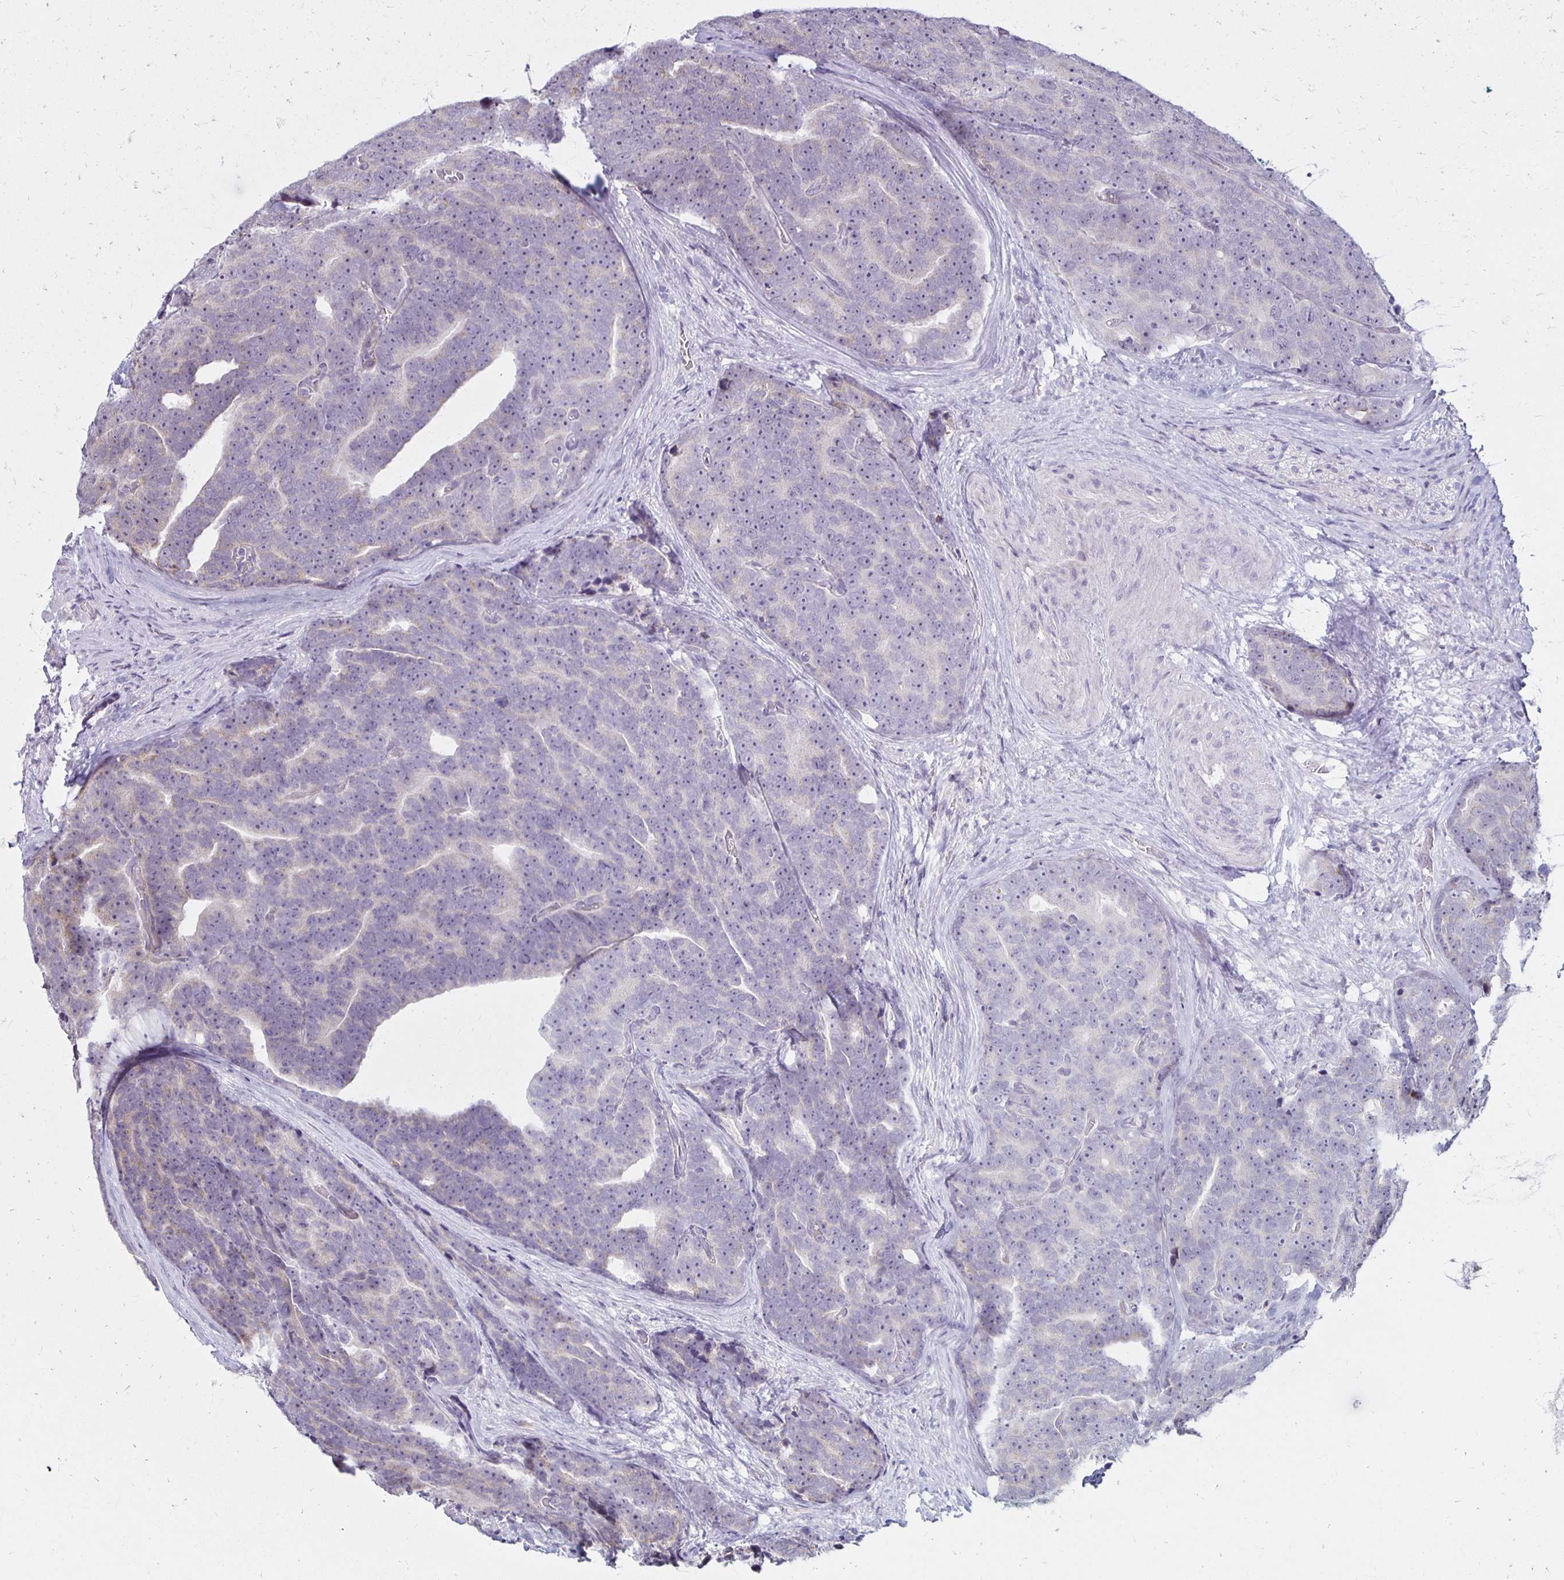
{"staining": {"intensity": "weak", "quantity": "25%-75%", "location": "nuclear"}, "tissue": "prostate cancer", "cell_type": "Tumor cells", "image_type": "cancer", "snomed": [{"axis": "morphology", "description": "Adenocarcinoma, Low grade"}, {"axis": "topography", "description": "Prostate"}], "caption": "Human prostate adenocarcinoma (low-grade) stained with a brown dye demonstrates weak nuclear positive positivity in approximately 25%-75% of tumor cells.", "gene": "DAGLA", "patient": {"sex": "male", "age": 62}}